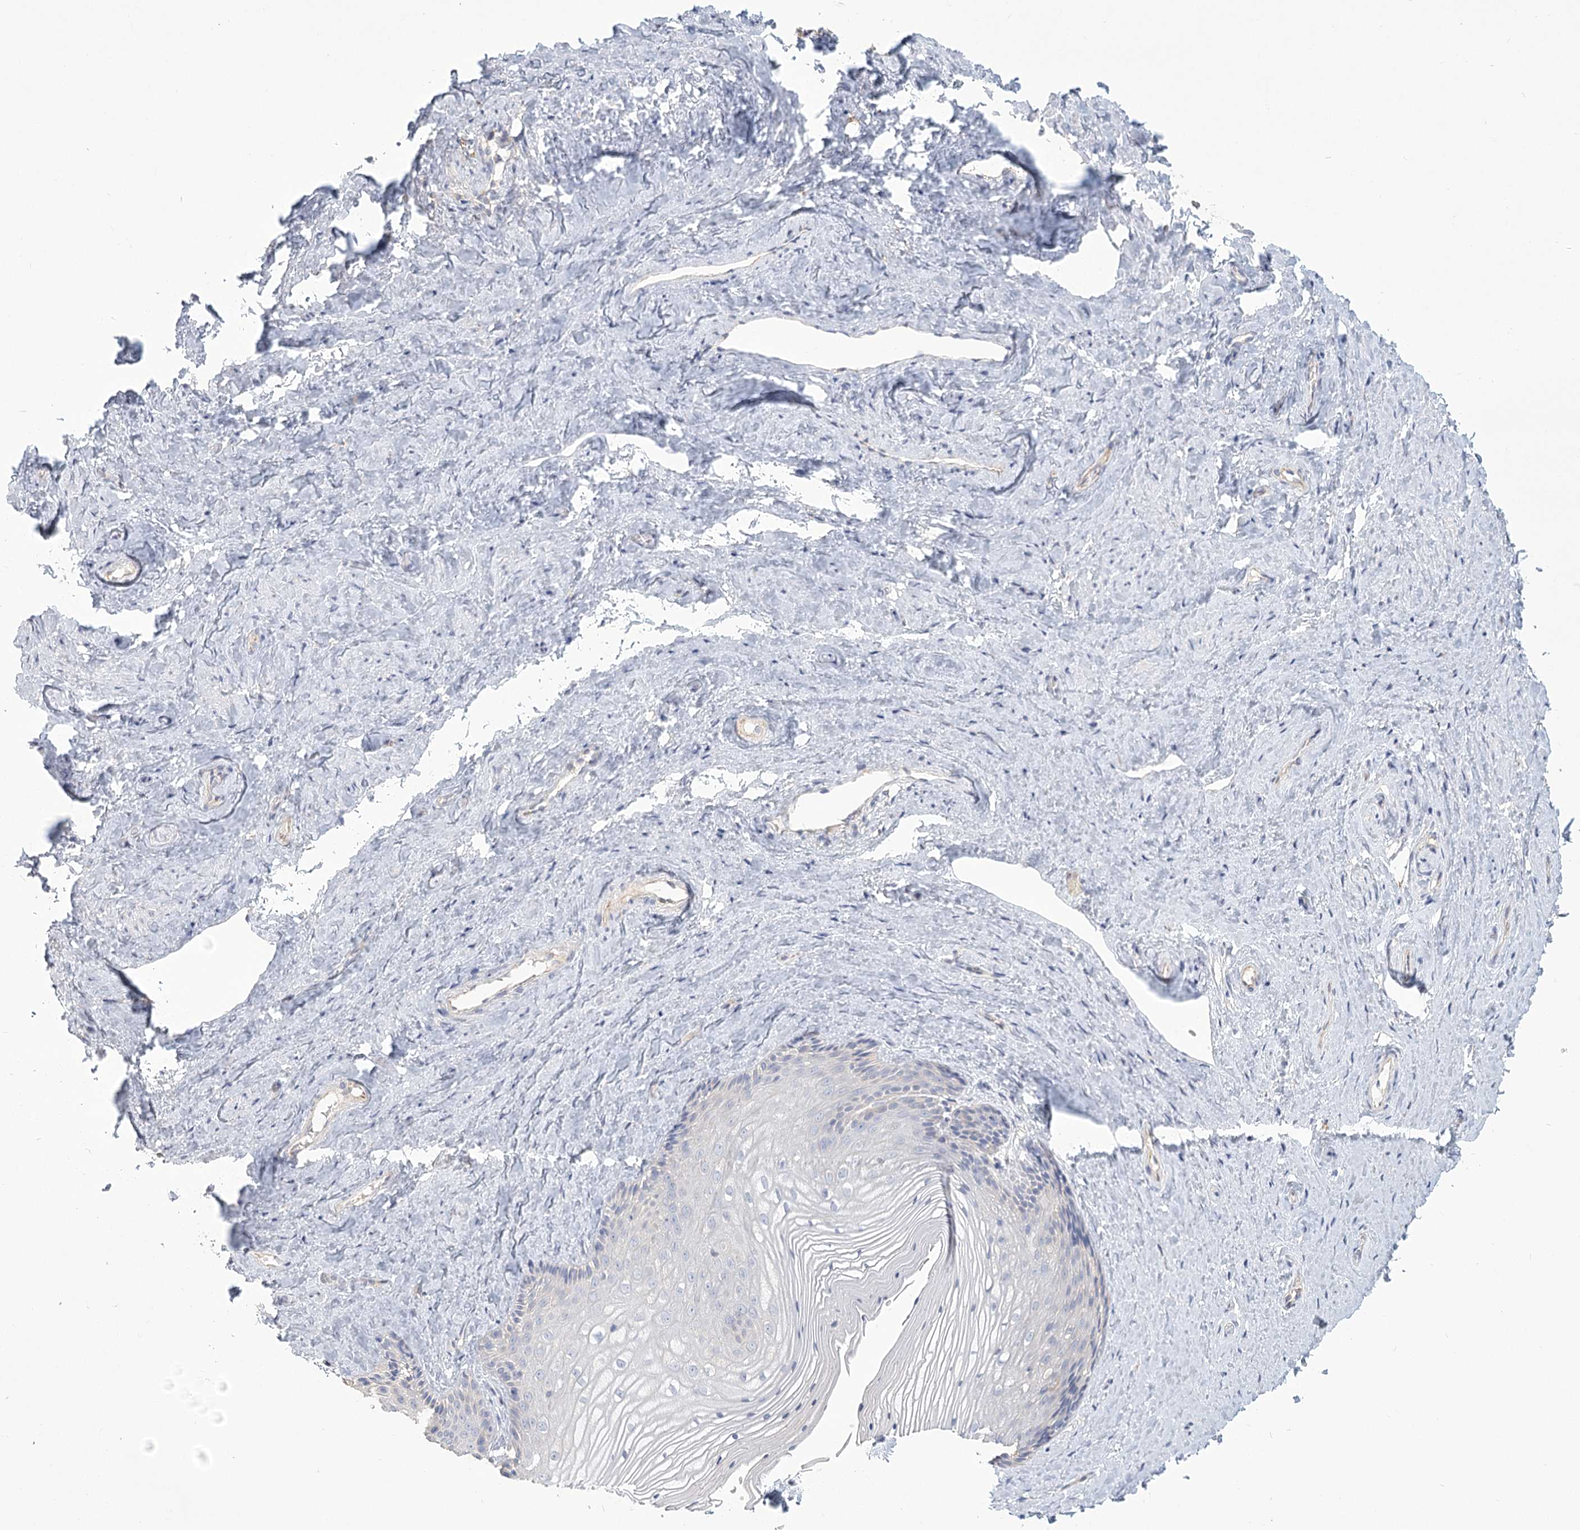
{"staining": {"intensity": "negative", "quantity": "none", "location": "none"}, "tissue": "vagina", "cell_type": "Squamous epithelial cells", "image_type": "normal", "snomed": [{"axis": "morphology", "description": "Normal tissue, NOS"}, {"axis": "topography", "description": "Vagina"}, {"axis": "topography", "description": "Cervix"}], "caption": "Vagina was stained to show a protein in brown. There is no significant positivity in squamous epithelial cells. Brightfield microscopy of IHC stained with DAB (brown) and hematoxylin (blue), captured at high magnification.", "gene": "CNTLN", "patient": {"sex": "female", "age": 40}}